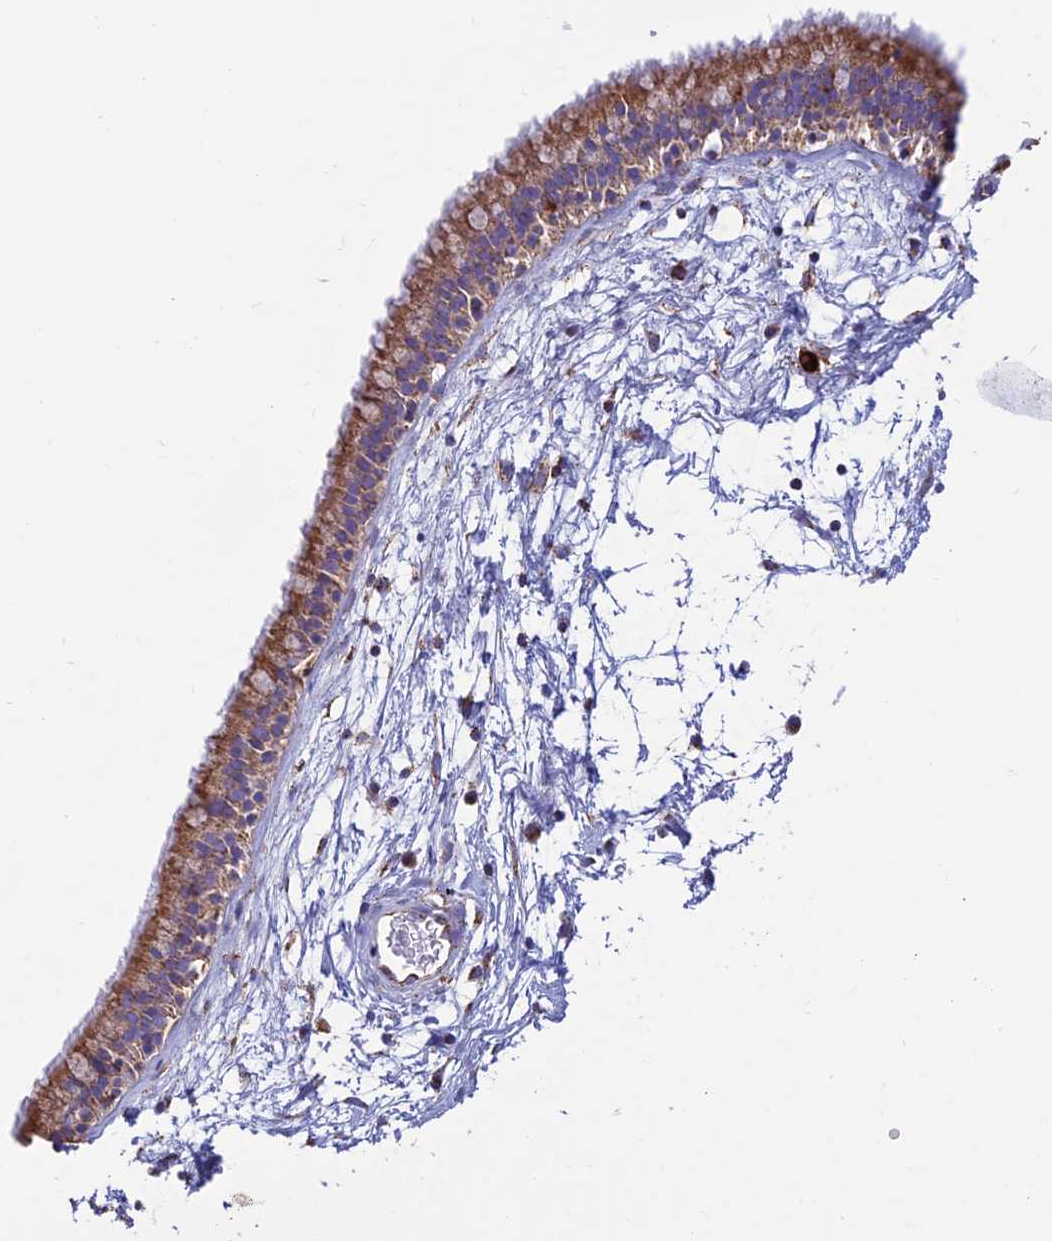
{"staining": {"intensity": "moderate", "quantity": ">75%", "location": "cytoplasmic/membranous"}, "tissue": "nasopharynx", "cell_type": "Respiratory epithelial cells", "image_type": "normal", "snomed": [{"axis": "morphology", "description": "Normal tissue, NOS"}, {"axis": "morphology", "description": "Inflammation, NOS"}, {"axis": "topography", "description": "Nasopharynx"}], "caption": "Moderate cytoplasmic/membranous expression is identified in about >75% of respiratory epithelial cells in unremarkable nasopharynx. Nuclei are stained in blue.", "gene": "OR2W3", "patient": {"sex": "male", "age": 48}}